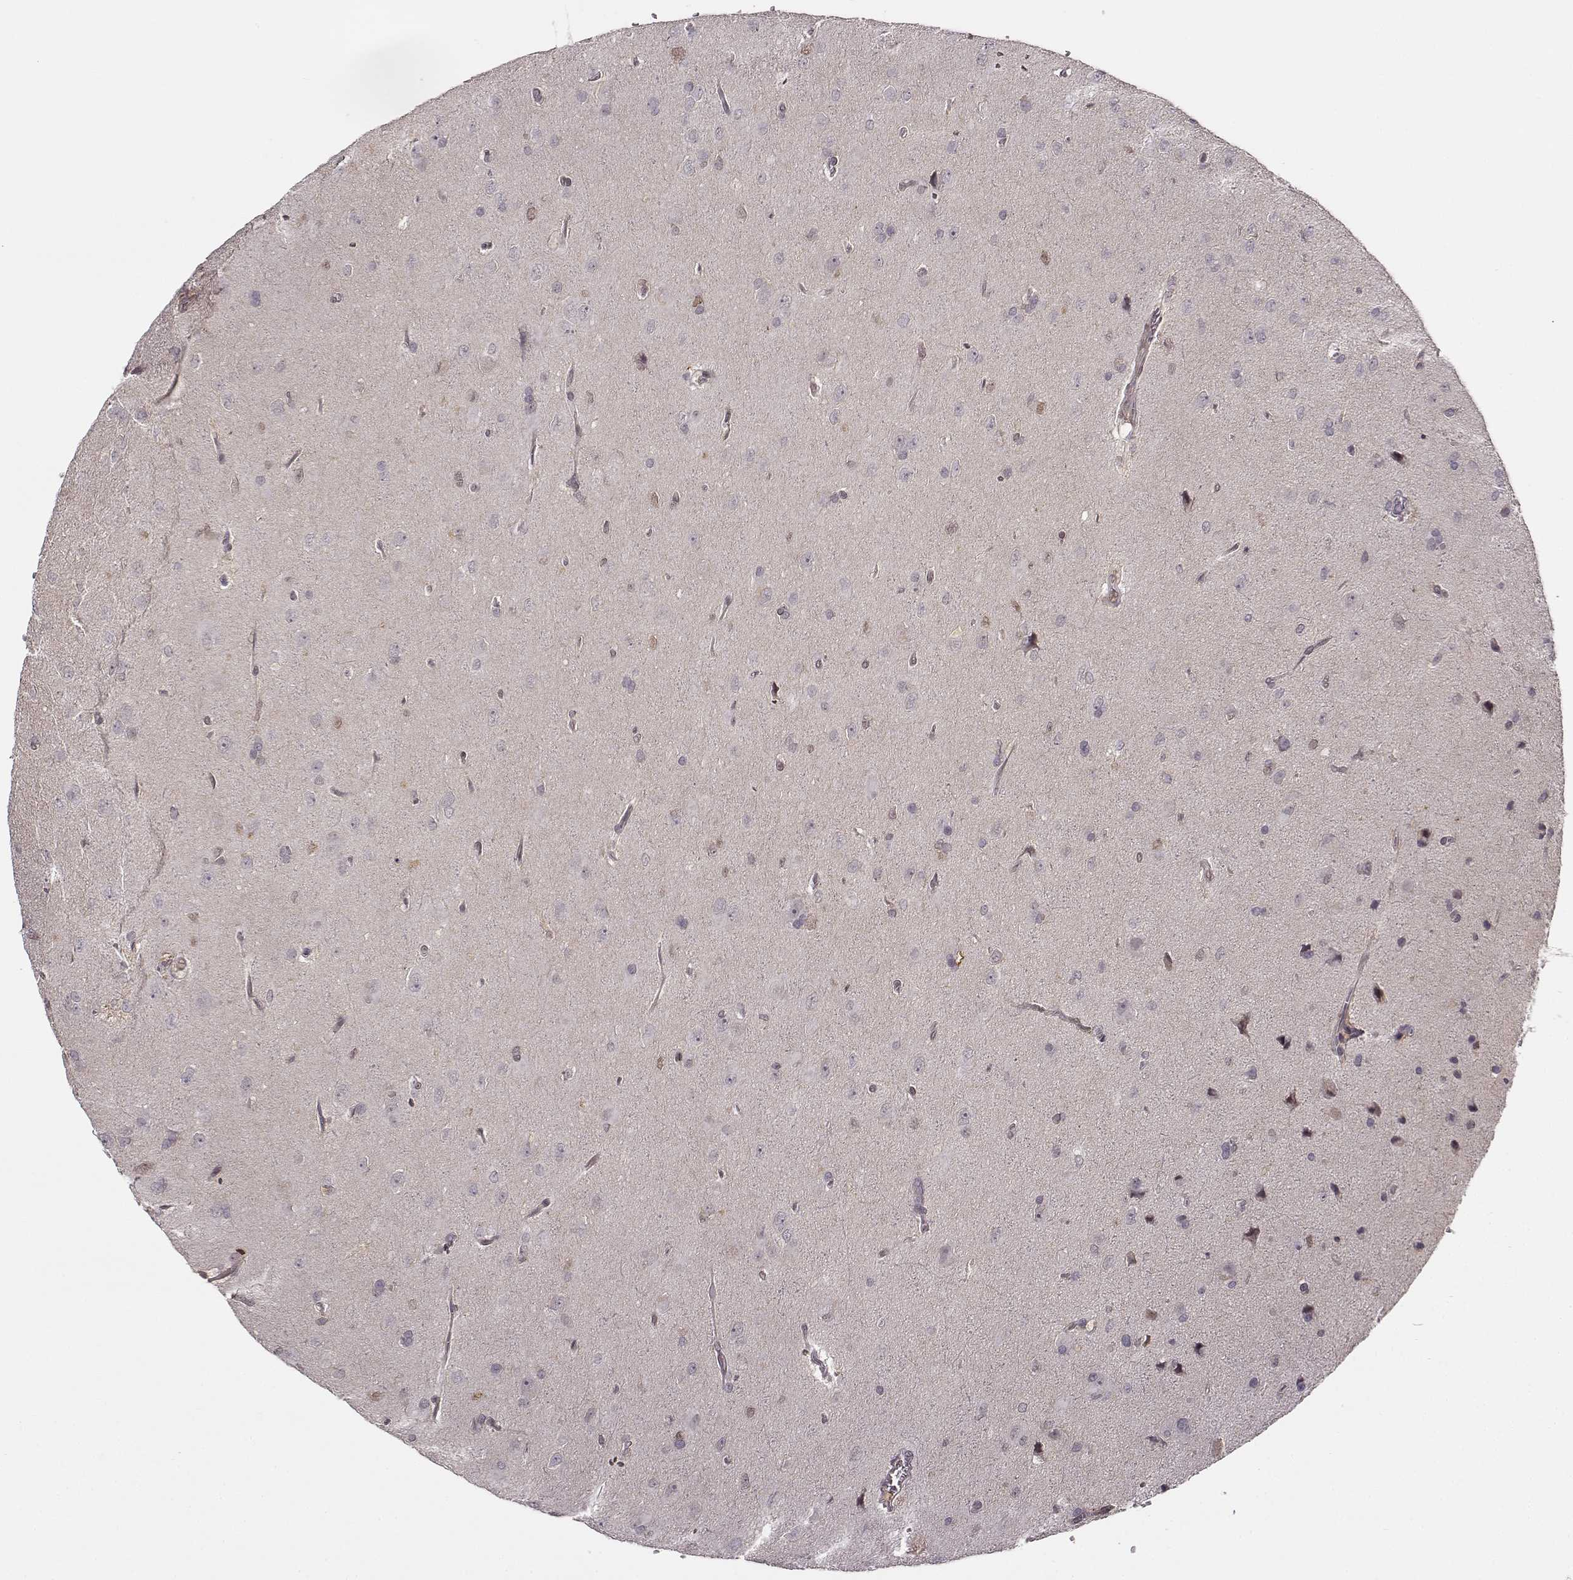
{"staining": {"intensity": "negative", "quantity": "none", "location": "none"}, "tissue": "glioma", "cell_type": "Tumor cells", "image_type": "cancer", "snomed": [{"axis": "morphology", "description": "Glioma, malignant, Low grade"}, {"axis": "topography", "description": "Brain"}], "caption": "Immunohistochemical staining of human glioma shows no significant expression in tumor cells.", "gene": "MFSD1", "patient": {"sex": "male", "age": 58}}